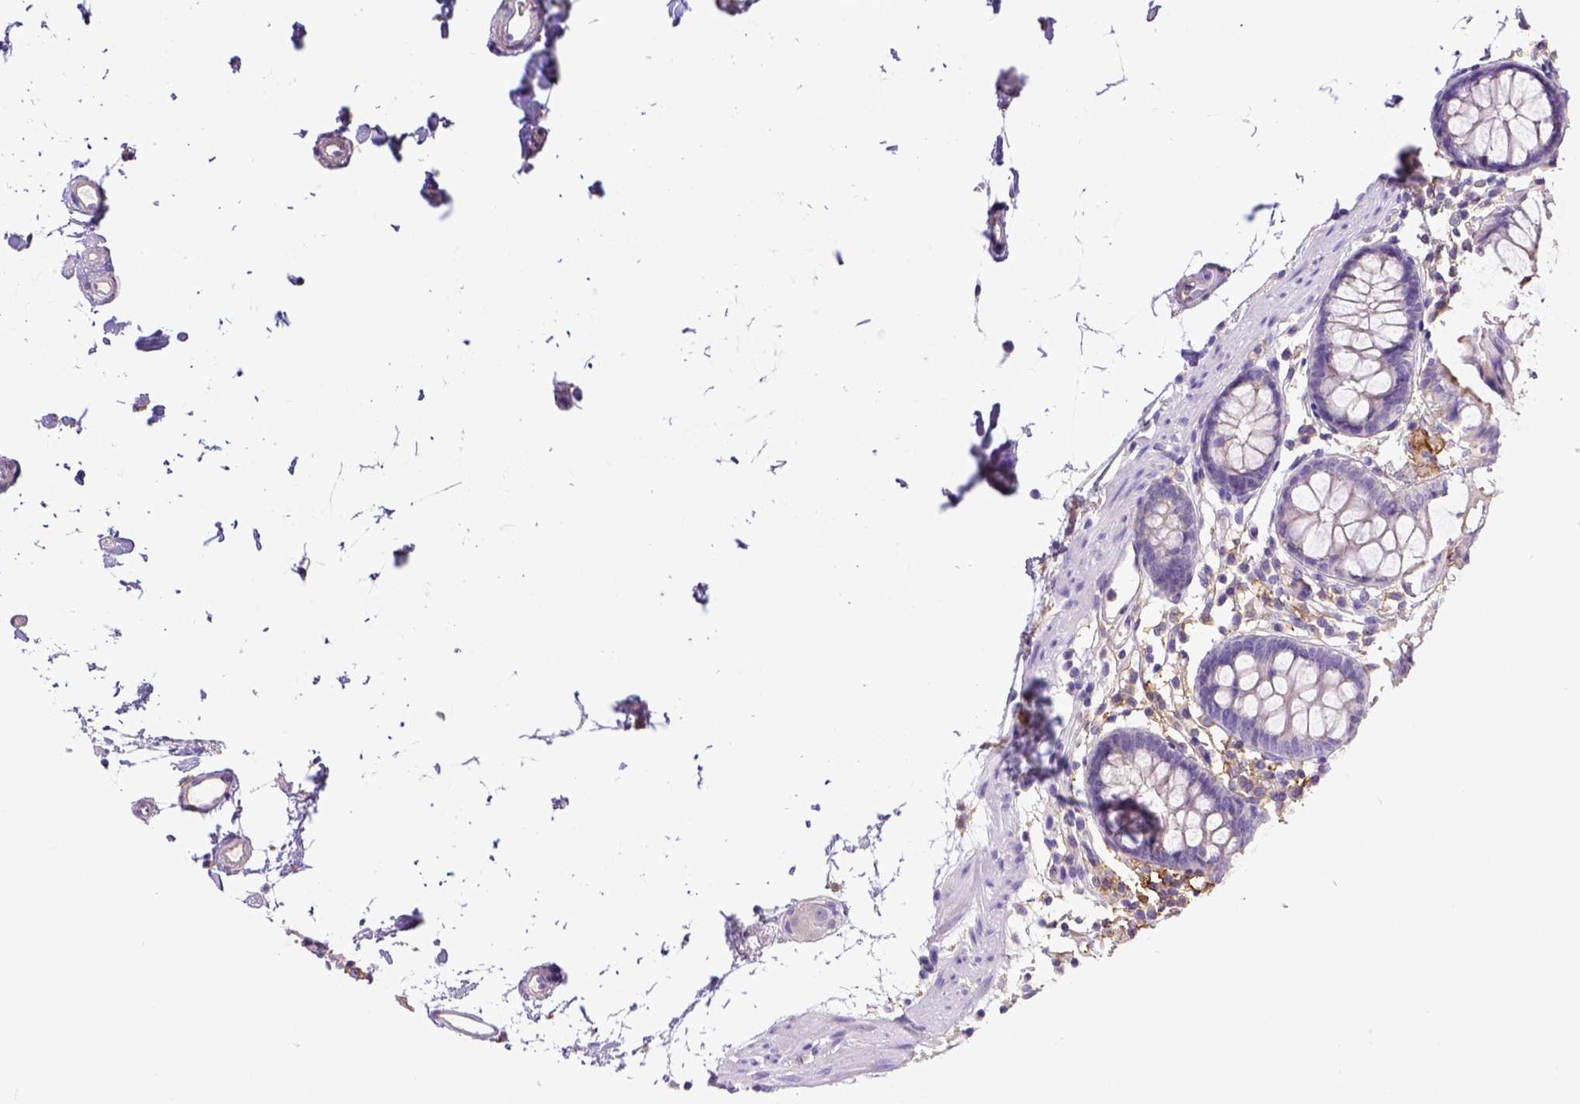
{"staining": {"intensity": "negative", "quantity": "none", "location": "none"}, "tissue": "colon", "cell_type": "Endothelial cells", "image_type": "normal", "snomed": [{"axis": "morphology", "description": "Normal tissue, NOS"}, {"axis": "topography", "description": "Colon"}], "caption": "A high-resolution micrograph shows immunohistochemistry staining of unremarkable colon, which demonstrates no significant positivity in endothelial cells.", "gene": "CD40", "patient": {"sex": "female", "age": 84}}